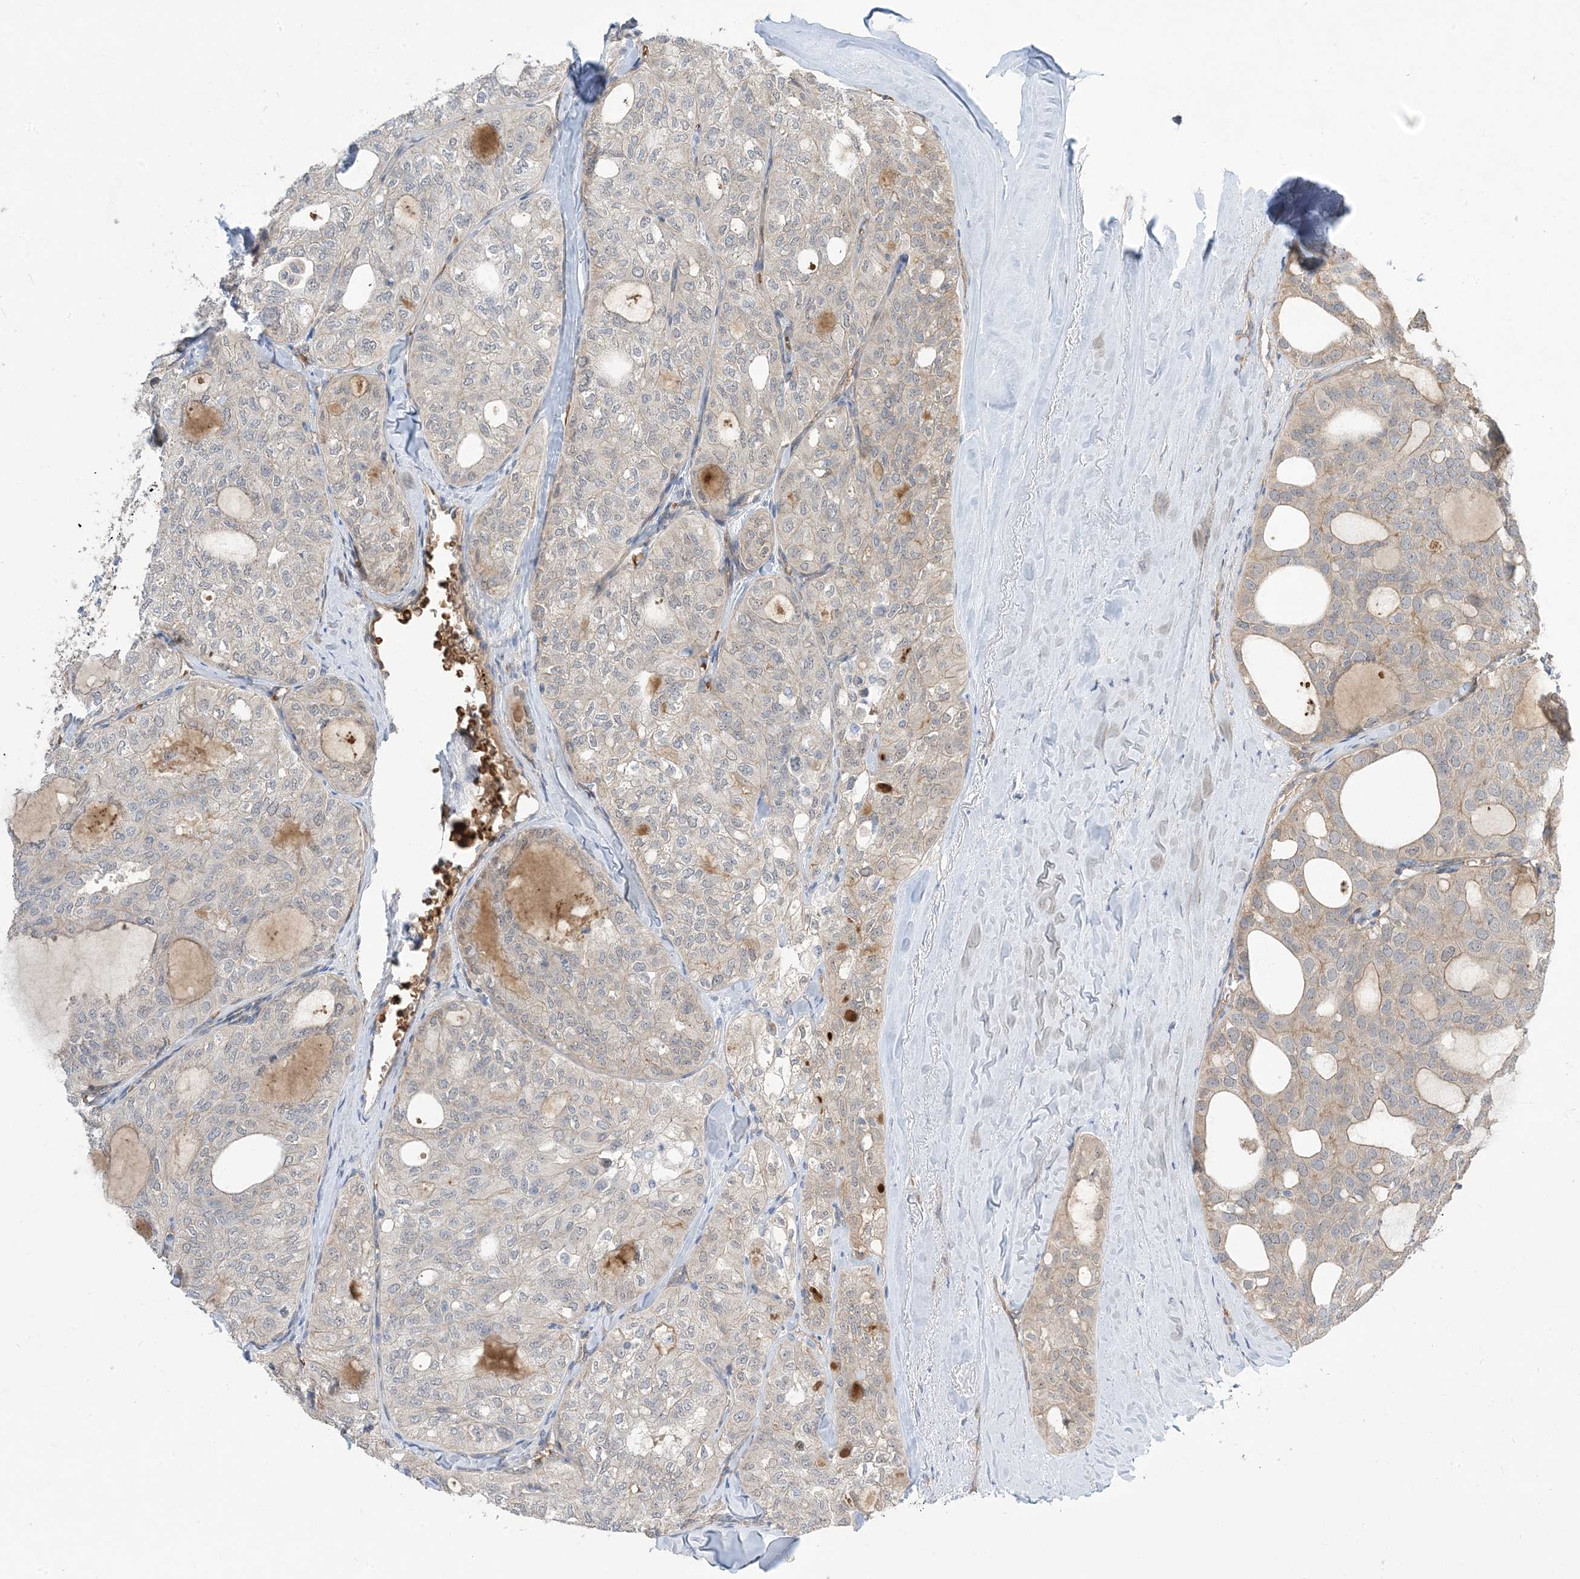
{"staining": {"intensity": "weak", "quantity": "<25%", "location": "cytoplasmic/membranous"}, "tissue": "thyroid cancer", "cell_type": "Tumor cells", "image_type": "cancer", "snomed": [{"axis": "morphology", "description": "Follicular adenoma carcinoma, NOS"}, {"axis": "topography", "description": "Thyroid gland"}], "caption": "This micrograph is of thyroid cancer (follicular adenoma carcinoma) stained with immunohistochemistry to label a protein in brown with the nuclei are counter-stained blue. There is no staining in tumor cells.", "gene": "AOC1", "patient": {"sex": "male", "age": 75}}